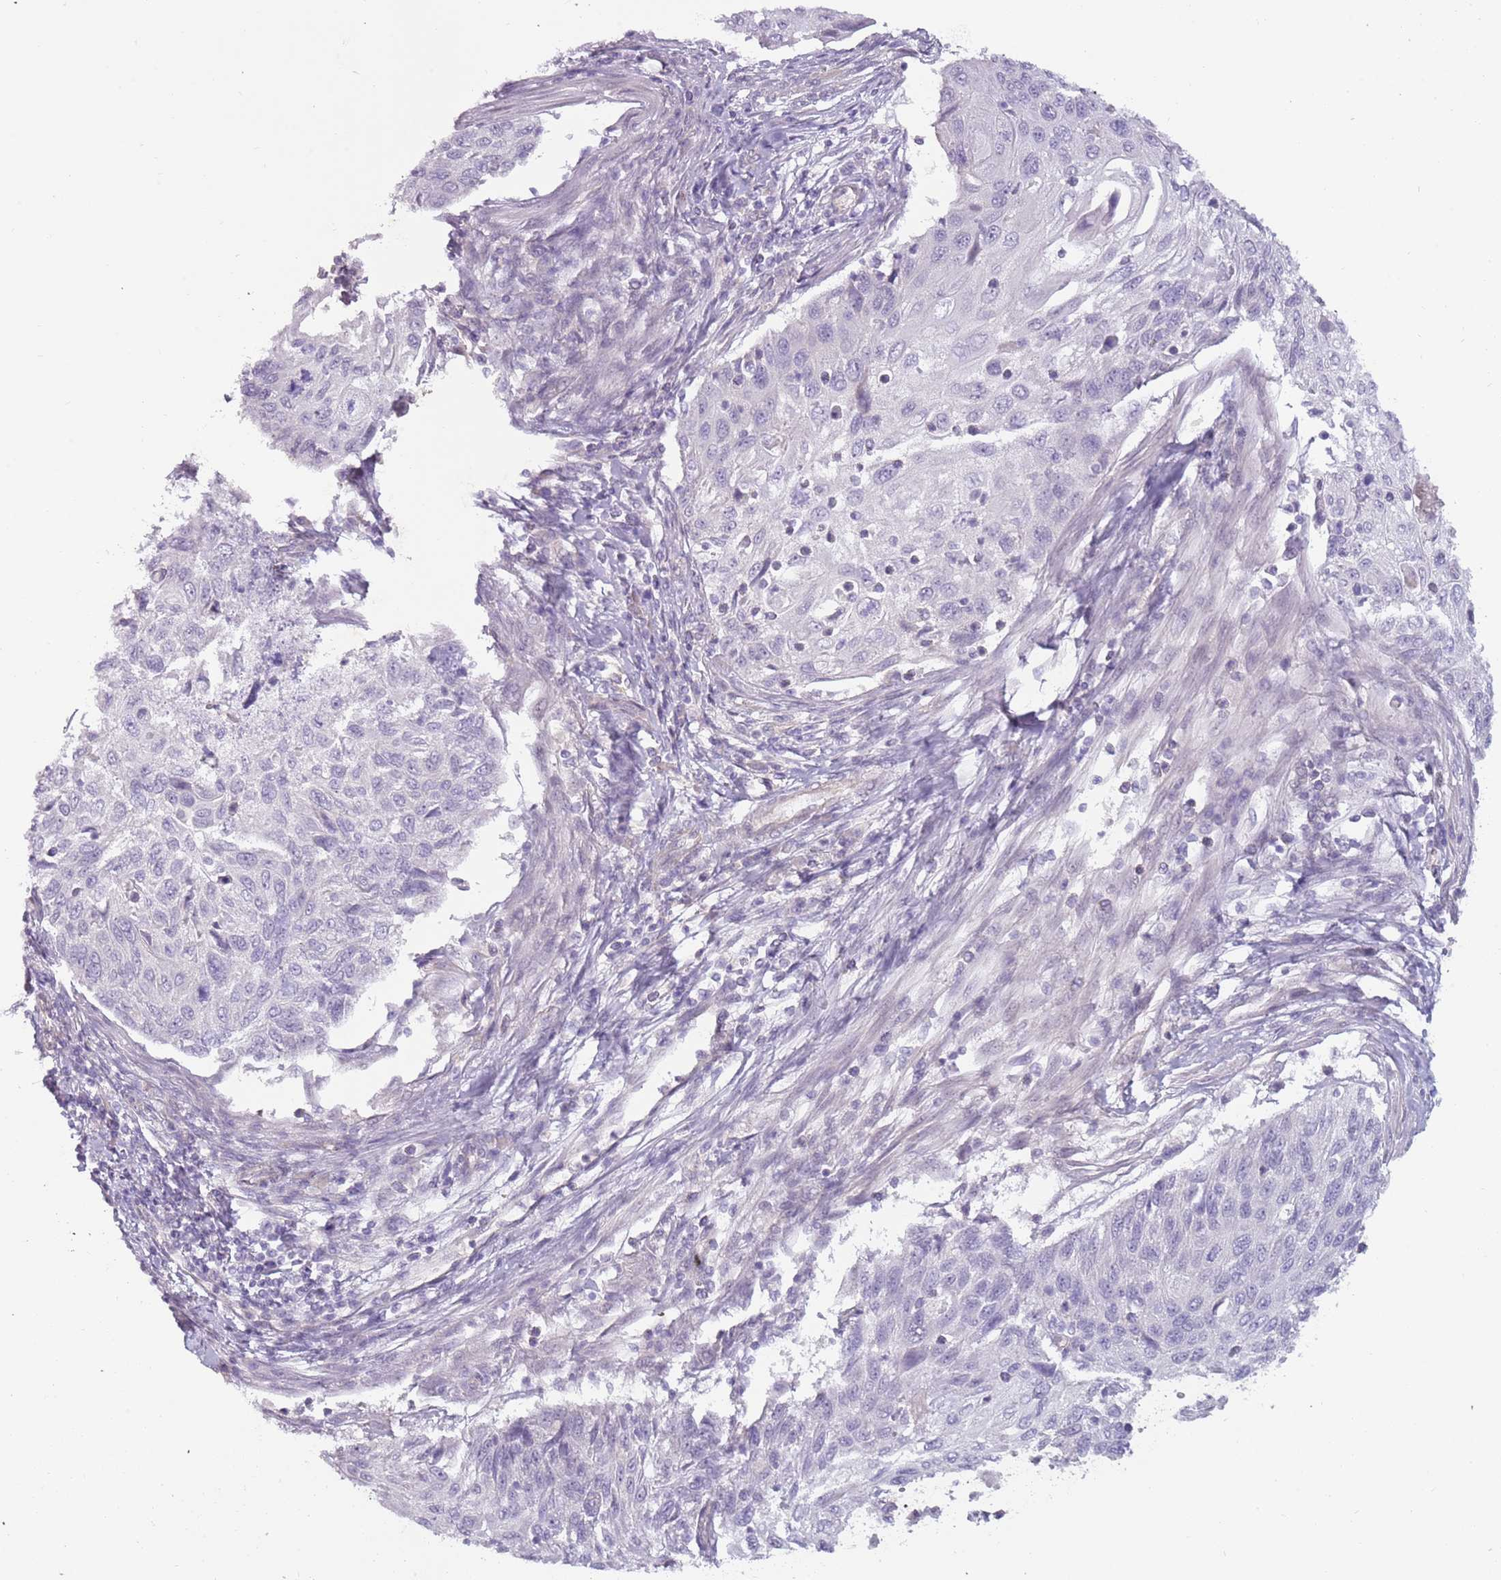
{"staining": {"intensity": "negative", "quantity": "none", "location": "none"}, "tissue": "cervical cancer", "cell_type": "Tumor cells", "image_type": "cancer", "snomed": [{"axis": "morphology", "description": "Squamous cell carcinoma, NOS"}, {"axis": "topography", "description": "Cervix"}], "caption": "Immunohistochemistry of human cervical cancer (squamous cell carcinoma) shows no staining in tumor cells.", "gene": "RFX2", "patient": {"sex": "female", "age": 70}}